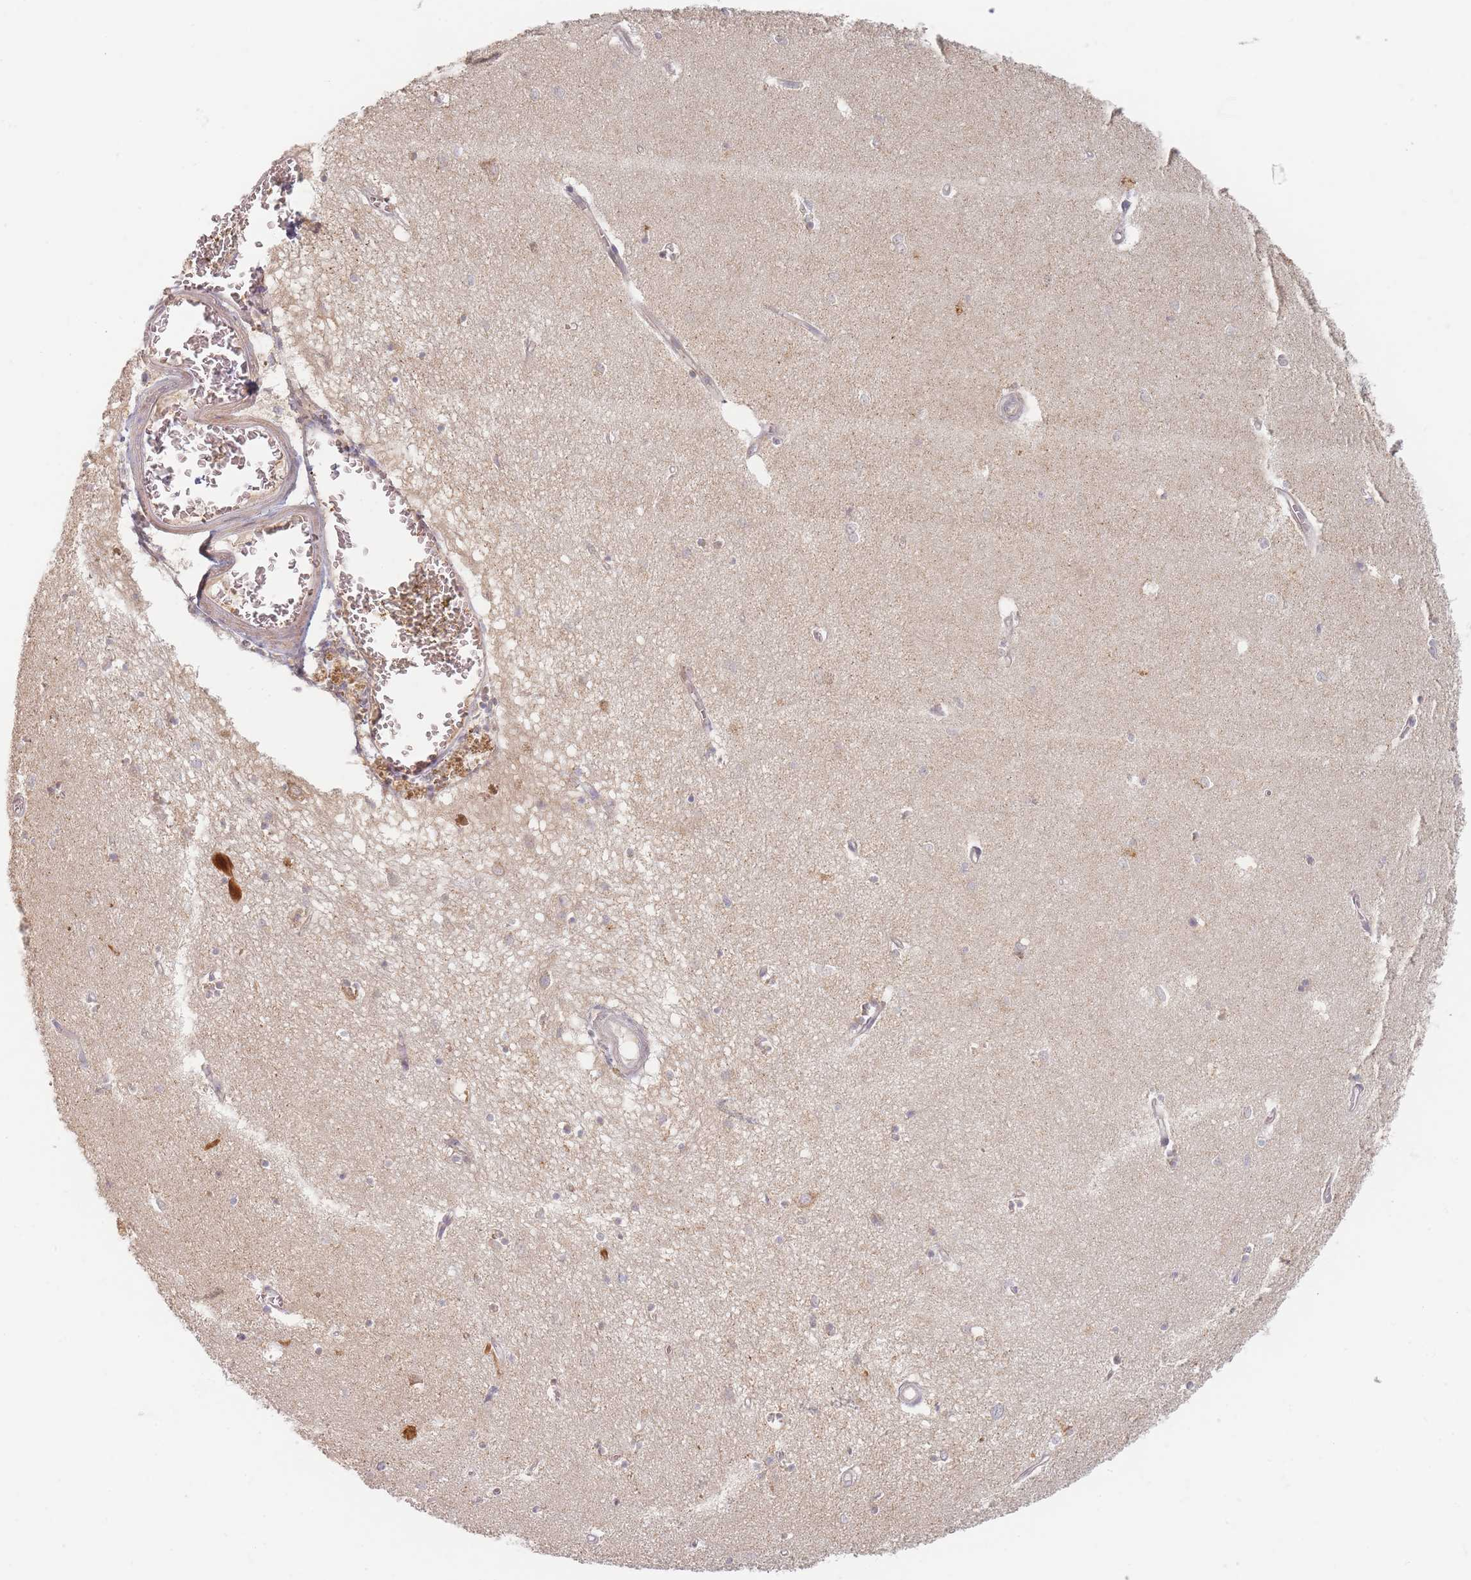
{"staining": {"intensity": "negative", "quantity": "none", "location": "none"}, "tissue": "hippocampus", "cell_type": "Glial cells", "image_type": "normal", "snomed": [{"axis": "morphology", "description": "Normal tissue, NOS"}, {"axis": "topography", "description": "Hippocampus"}], "caption": "Immunohistochemical staining of normal hippocampus displays no significant positivity in glial cells.", "gene": "SLC35F3", "patient": {"sex": "female", "age": 64}}